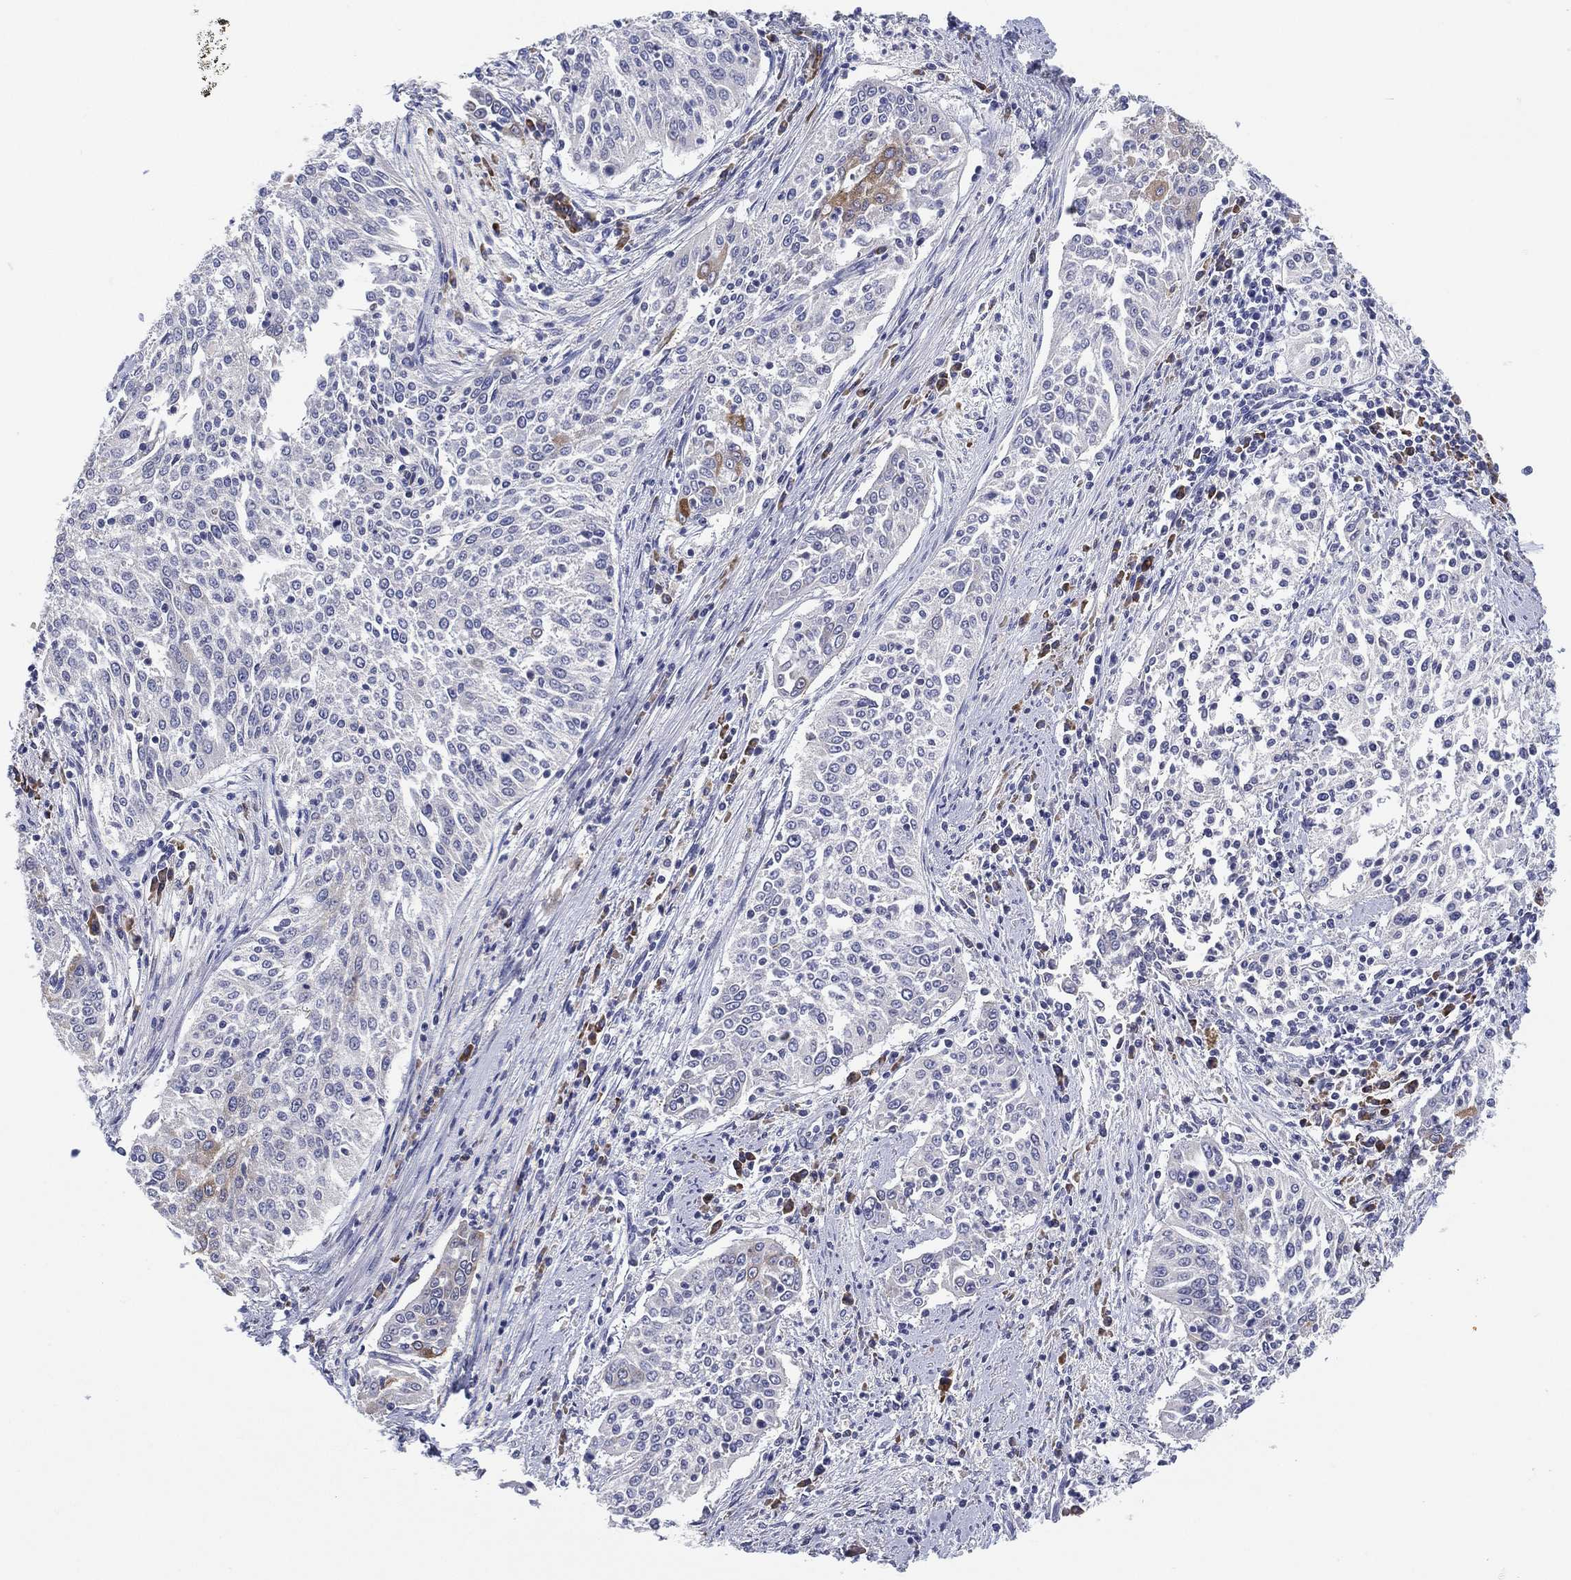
{"staining": {"intensity": "weak", "quantity": "<25%", "location": "cytoplasmic/membranous"}, "tissue": "cervical cancer", "cell_type": "Tumor cells", "image_type": "cancer", "snomed": [{"axis": "morphology", "description": "Squamous cell carcinoma, NOS"}, {"axis": "topography", "description": "Cervix"}], "caption": "Cervical cancer was stained to show a protein in brown. There is no significant positivity in tumor cells.", "gene": "TMEM40", "patient": {"sex": "female", "age": 41}}